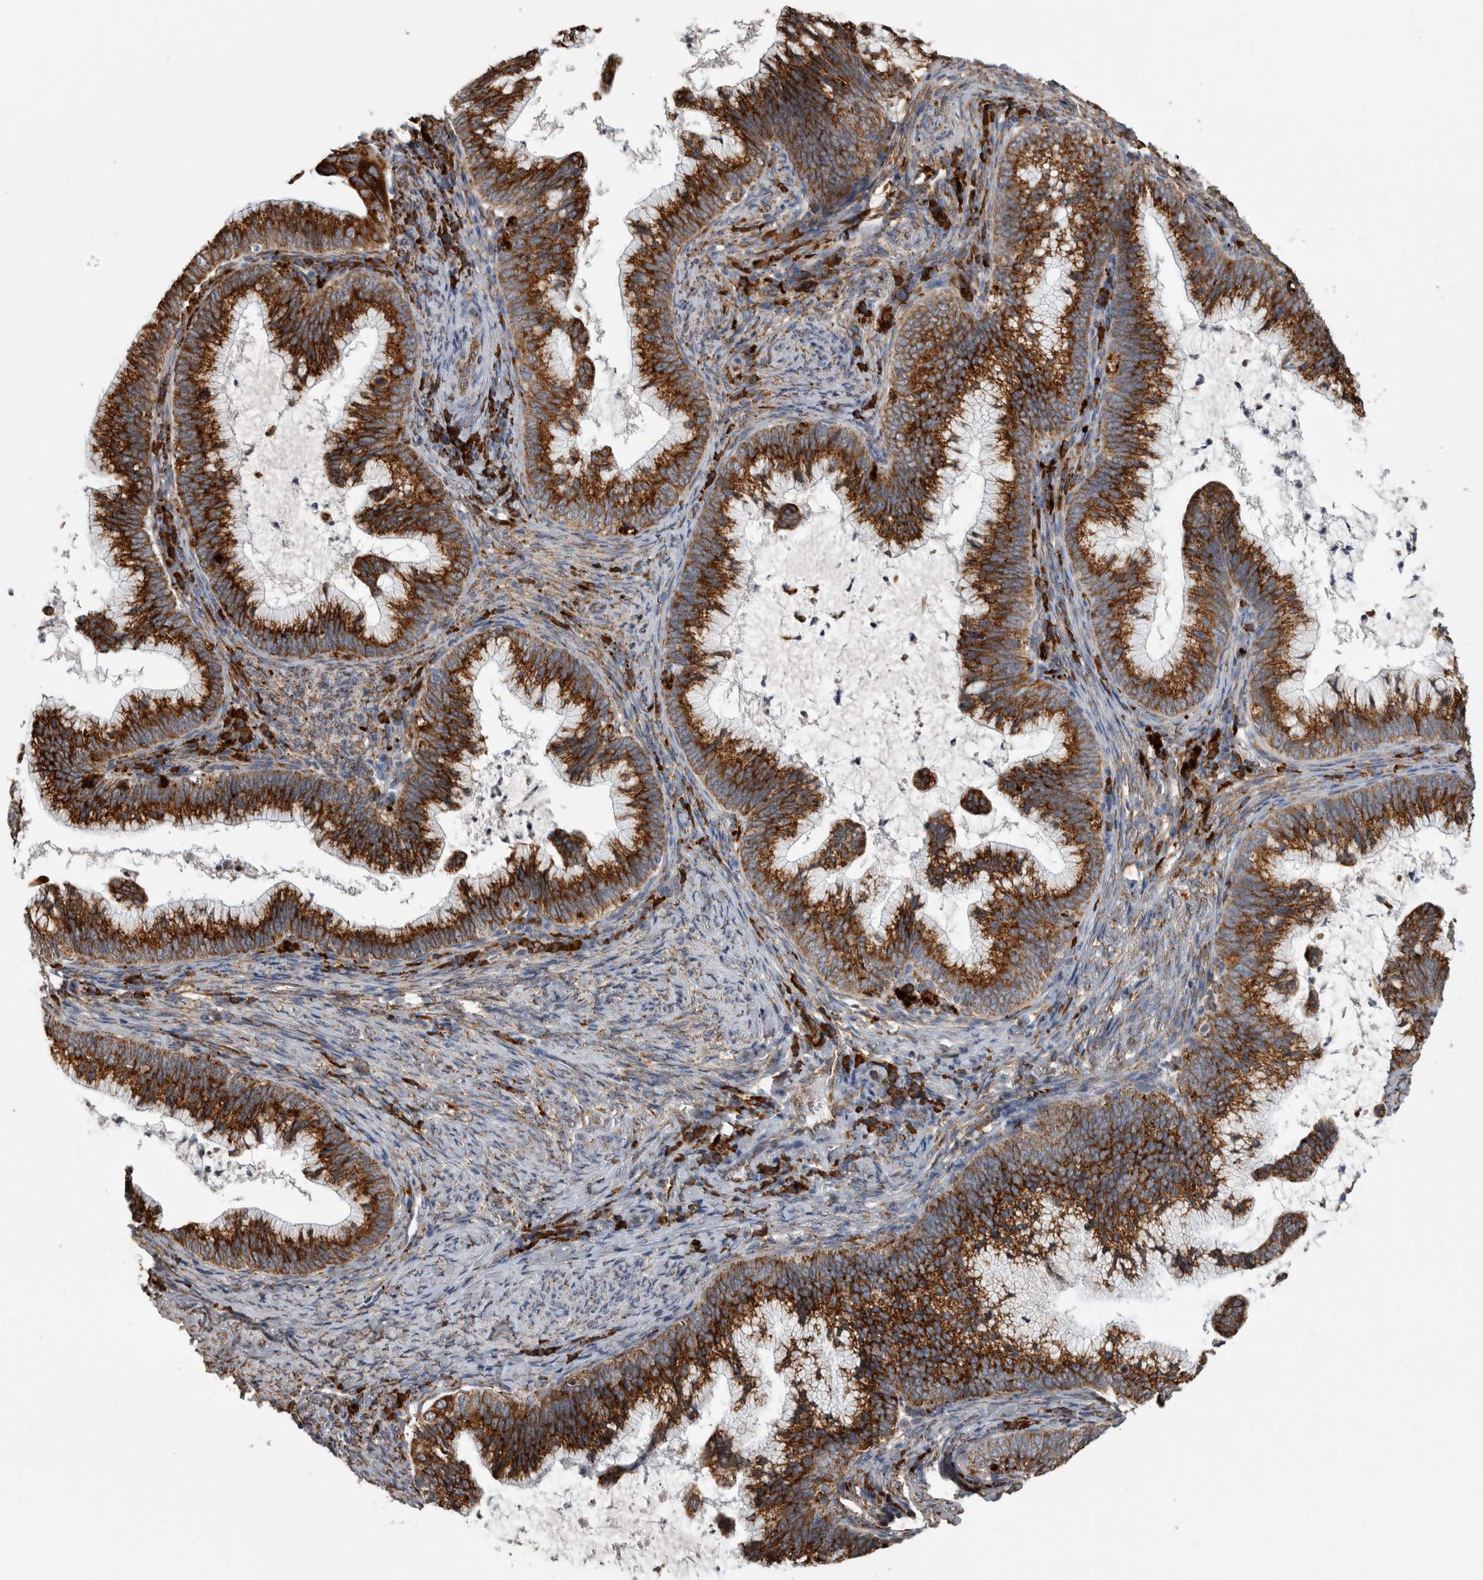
{"staining": {"intensity": "strong", "quantity": ">75%", "location": "cytoplasmic/membranous"}, "tissue": "cervical cancer", "cell_type": "Tumor cells", "image_type": "cancer", "snomed": [{"axis": "morphology", "description": "Adenocarcinoma, NOS"}, {"axis": "topography", "description": "Cervix"}], "caption": "The micrograph reveals staining of cervical cancer, revealing strong cytoplasmic/membranous protein expression (brown color) within tumor cells.", "gene": "FHIP2B", "patient": {"sex": "female", "age": 36}}